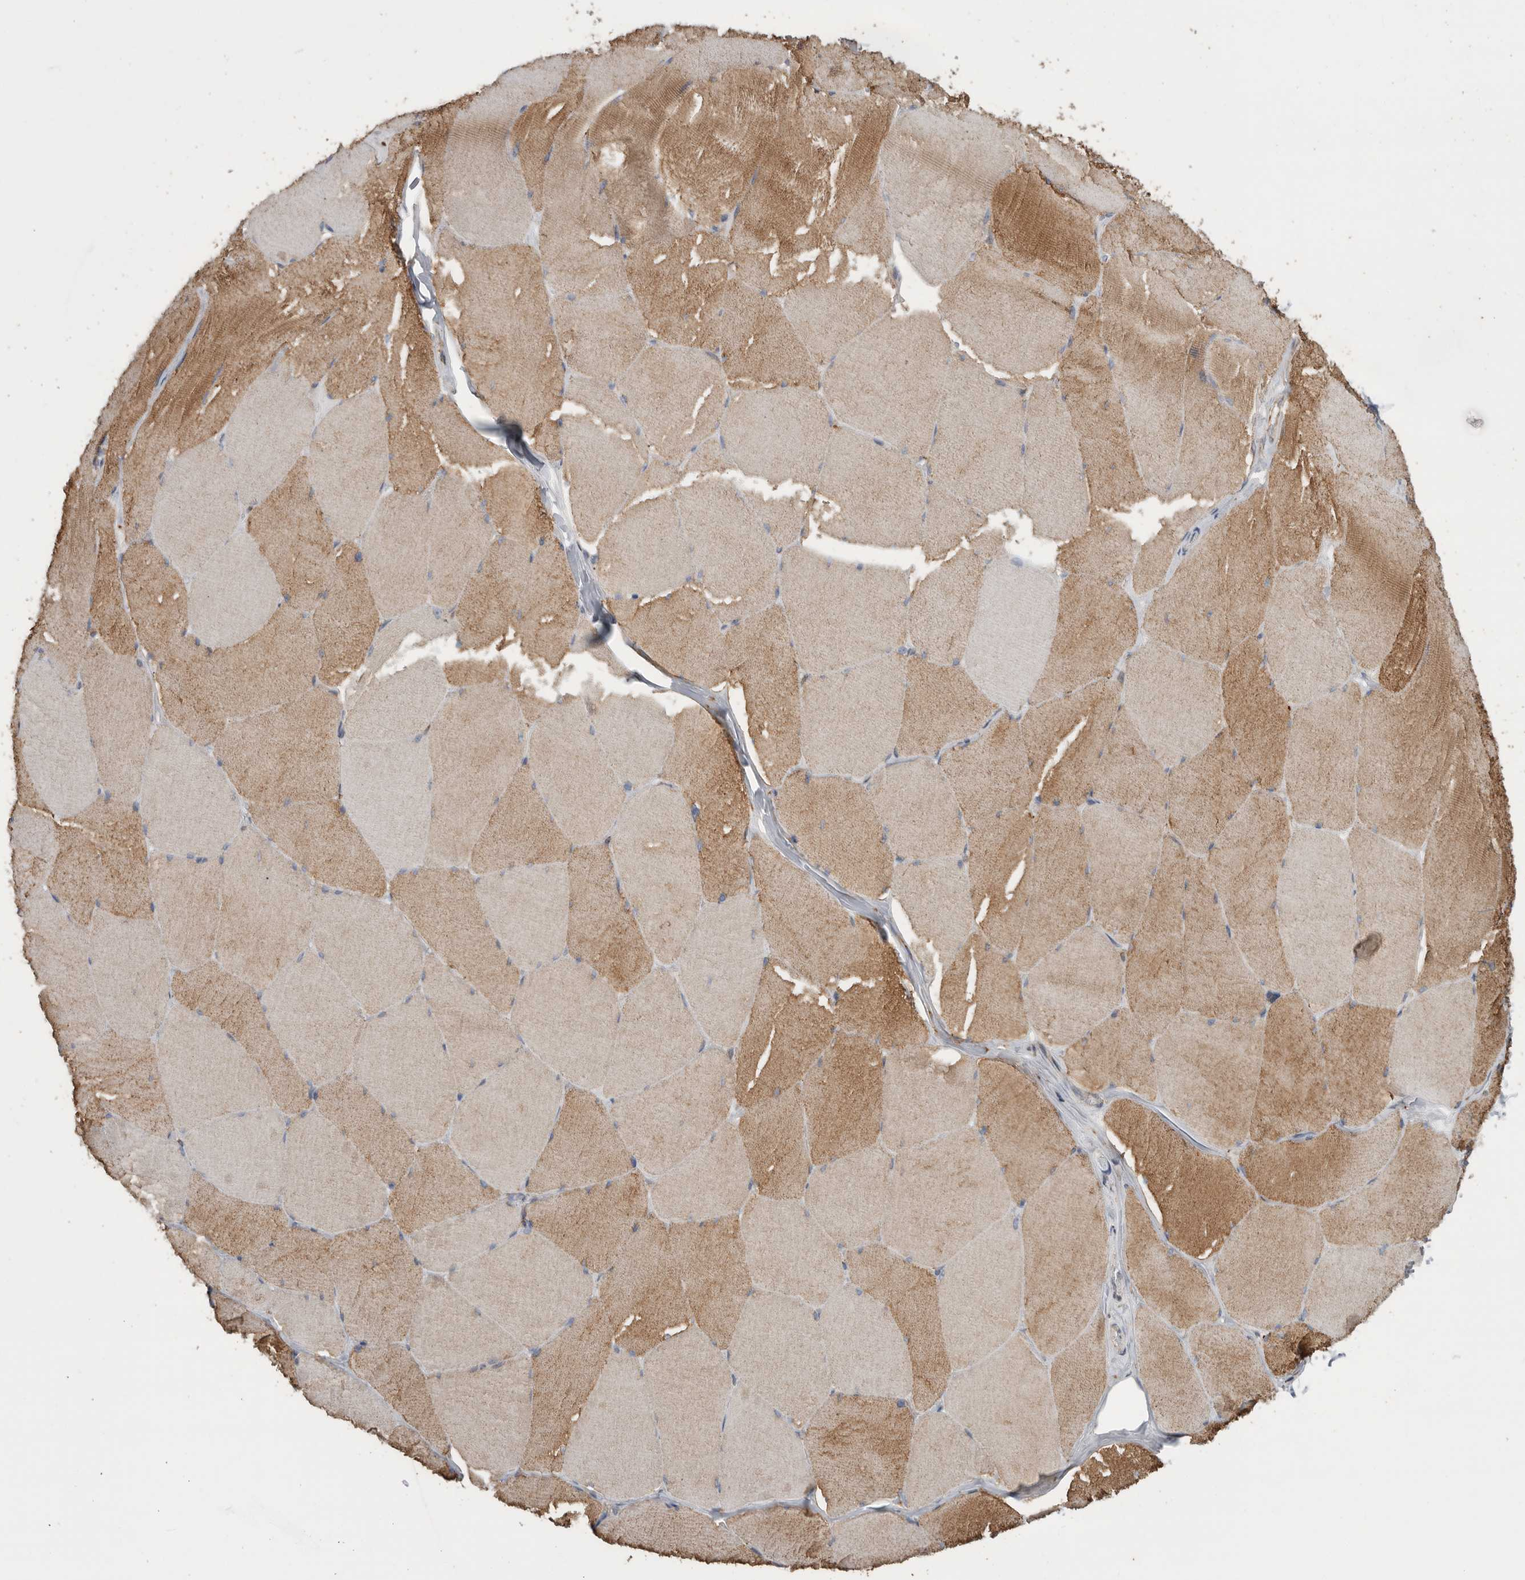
{"staining": {"intensity": "moderate", "quantity": "25%-75%", "location": "cytoplasmic/membranous"}, "tissue": "skeletal muscle", "cell_type": "Myocytes", "image_type": "normal", "snomed": [{"axis": "morphology", "description": "Normal tissue, NOS"}, {"axis": "topography", "description": "Skin"}, {"axis": "topography", "description": "Skeletal muscle"}], "caption": "This histopathology image shows unremarkable skeletal muscle stained with IHC to label a protein in brown. The cytoplasmic/membranous of myocytes show moderate positivity for the protein. Nuclei are counter-stained blue.", "gene": "GANAB", "patient": {"sex": "male", "age": 83}}